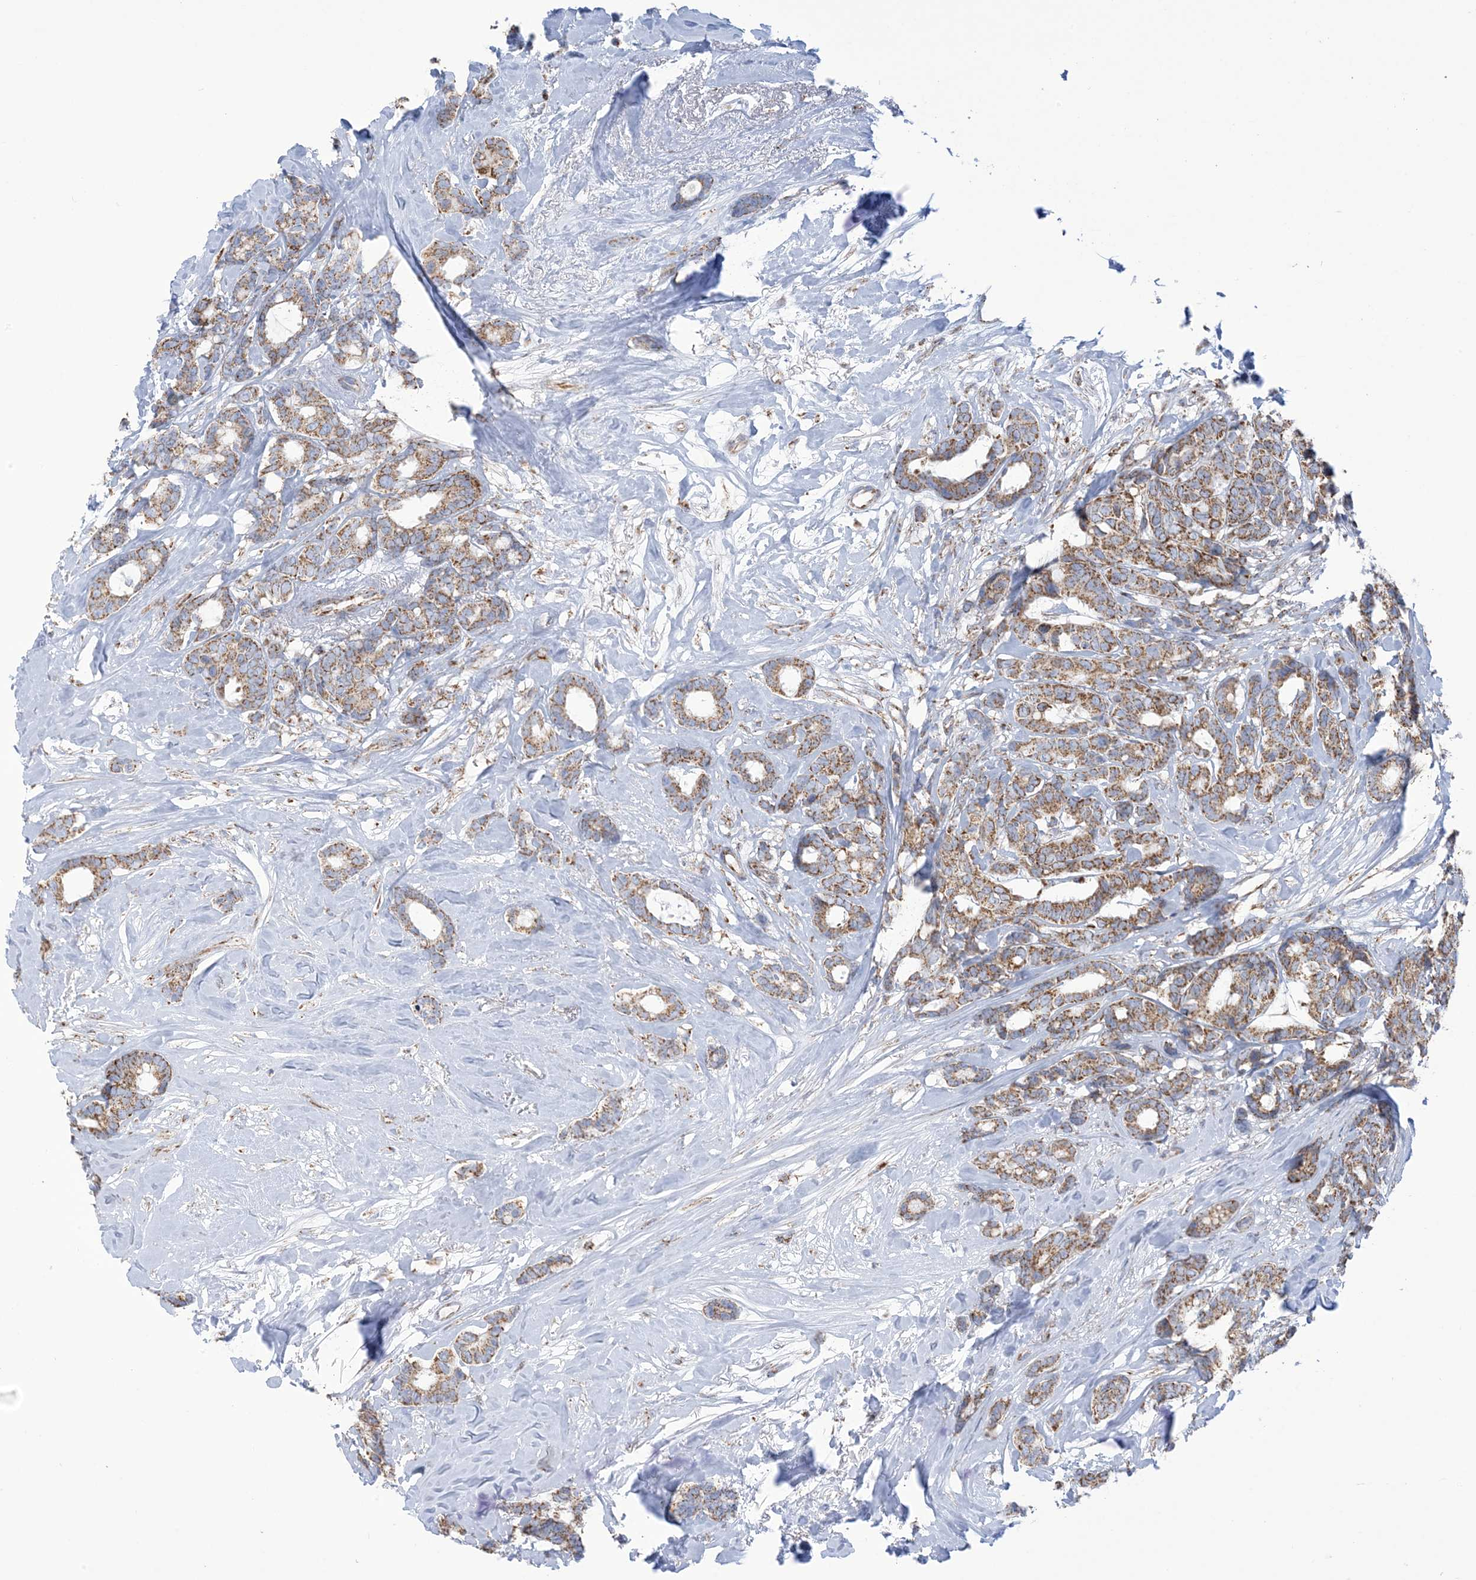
{"staining": {"intensity": "moderate", "quantity": ">75%", "location": "cytoplasmic/membranous"}, "tissue": "breast cancer", "cell_type": "Tumor cells", "image_type": "cancer", "snomed": [{"axis": "morphology", "description": "Duct carcinoma"}, {"axis": "topography", "description": "Breast"}], "caption": "An image showing moderate cytoplasmic/membranous staining in approximately >75% of tumor cells in breast cancer, as visualized by brown immunohistochemical staining.", "gene": "SAMM50", "patient": {"sex": "female", "age": 87}}